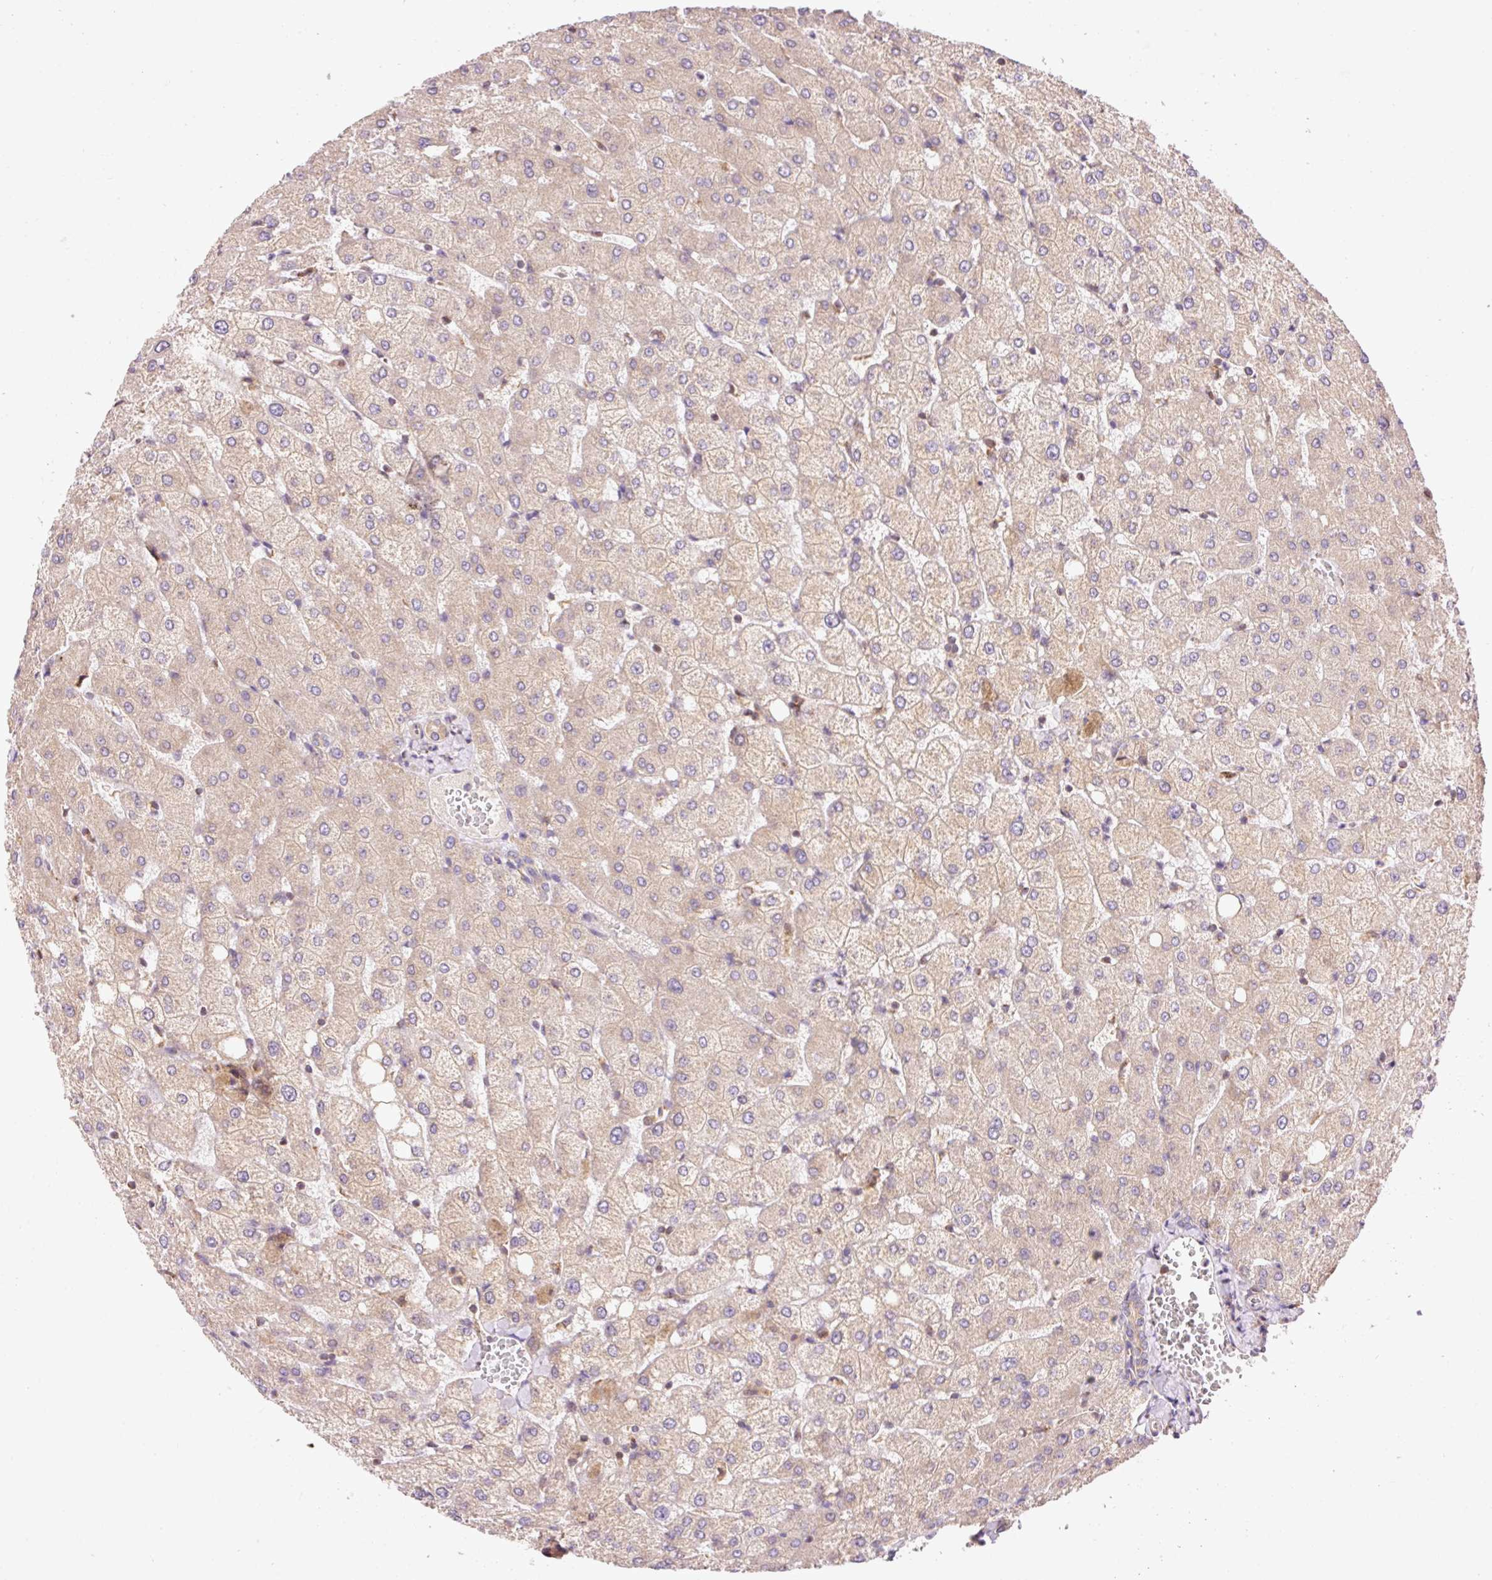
{"staining": {"intensity": "weak", "quantity": "25%-75%", "location": "cytoplasmic/membranous"}, "tissue": "liver", "cell_type": "Cholangiocytes", "image_type": "normal", "snomed": [{"axis": "morphology", "description": "Normal tissue, NOS"}, {"axis": "topography", "description": "Liver"}], "caption": "An IHC photomicrograph of normal tissue is shown. Protein staining in brown labels weak cytoplasmic/membranous positivity in liver within cholangiocytes.", "gene": "IMMT", "patient": {"sex": "female", "age": 54}}